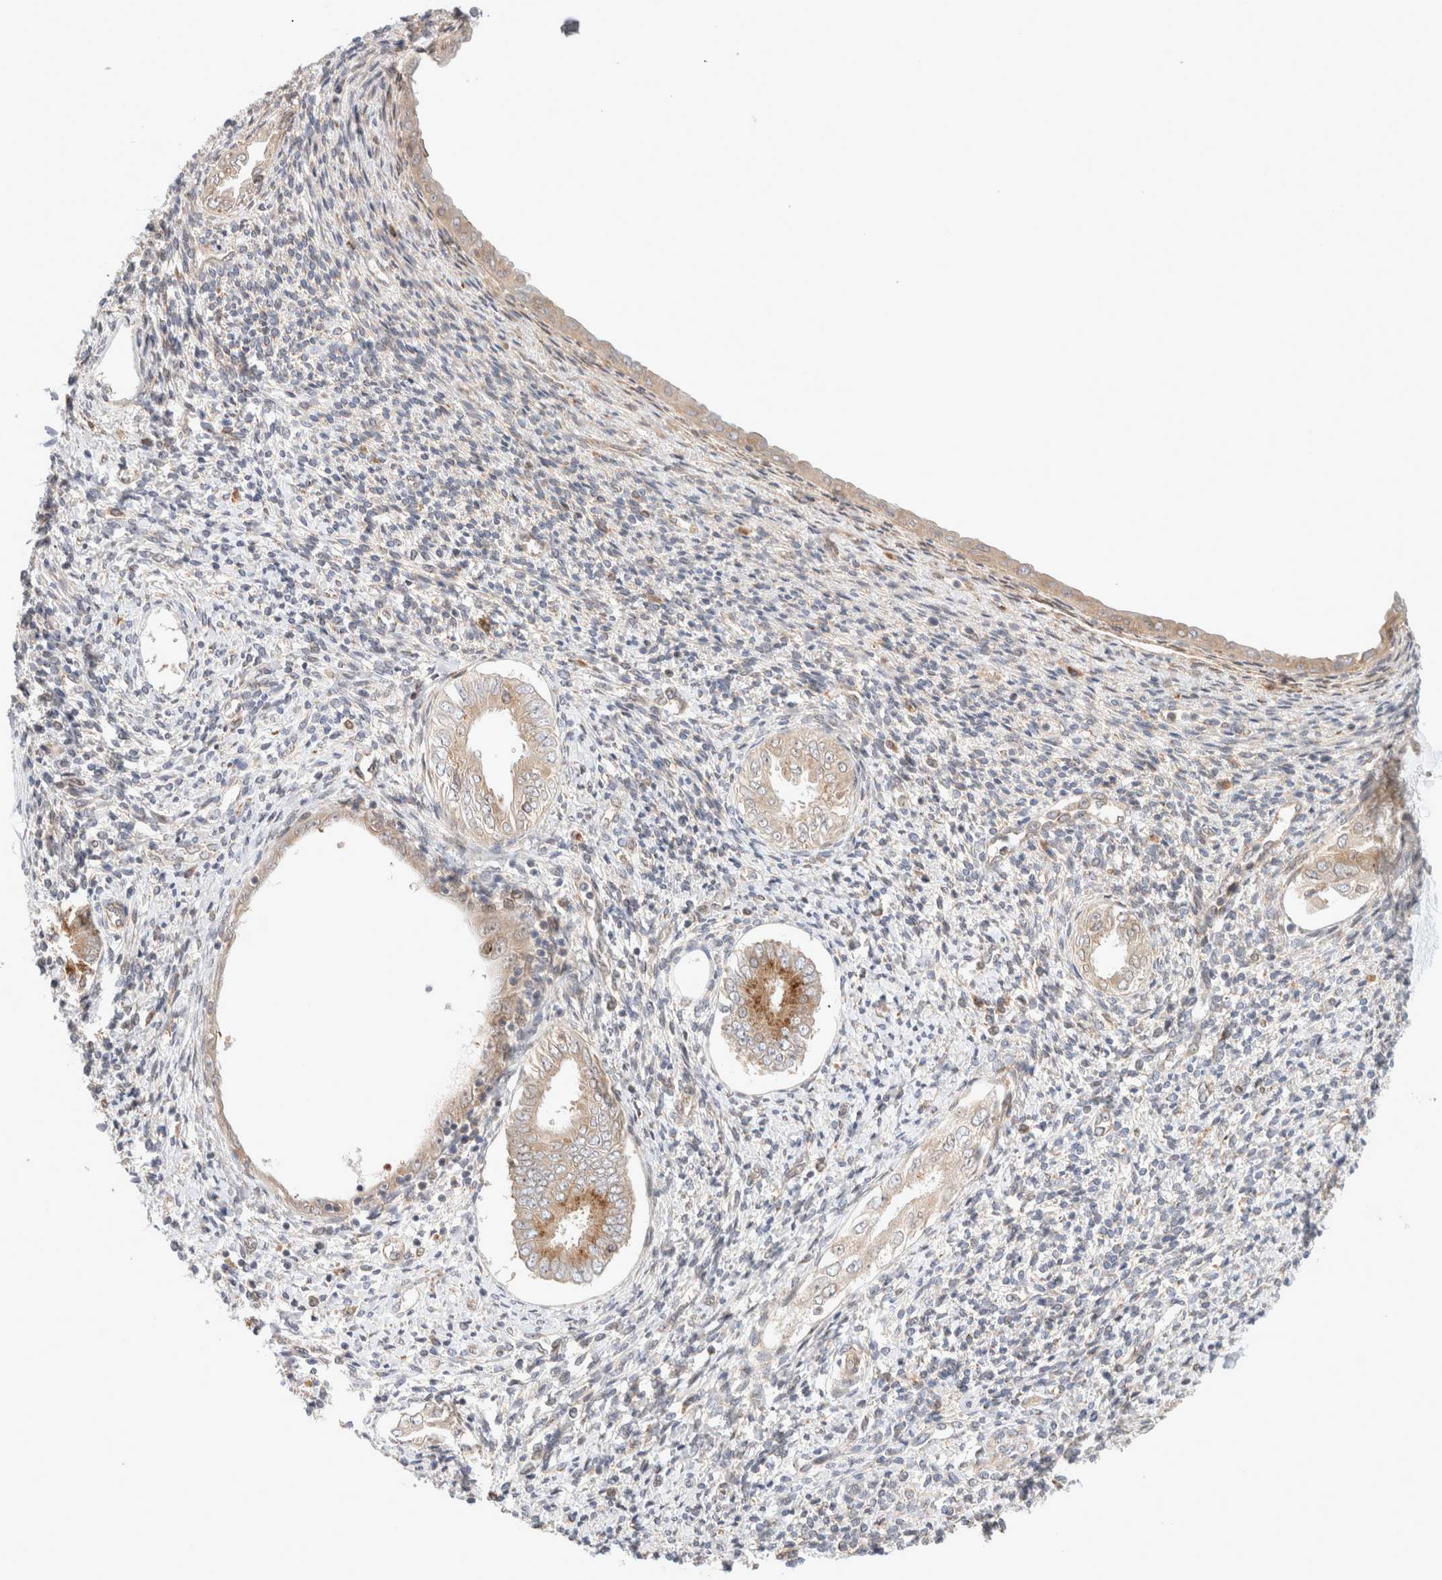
{"staining": {"intensity": "negative", "quantity": "none", "location": "none"}, "tissue": "endometrium", "cell_type": "Cells in endometrial stroma", "image_type": "normal", "snomed": [{"axis": "morphology", "description": "Normal tissue, NOS"}, {"axis": "topography", "description": "Endometrium"}], "caption": "Immunohistochemical staining of benign human endometrium demonstrates no significant staining in cells in endometrial stroma. (Brightfield microscopy of DAB (3,3'-diaminobenzidine) IHC at high magnification).", "gene": "GCN1", "patient": {"sex": "female", "age": 66}}